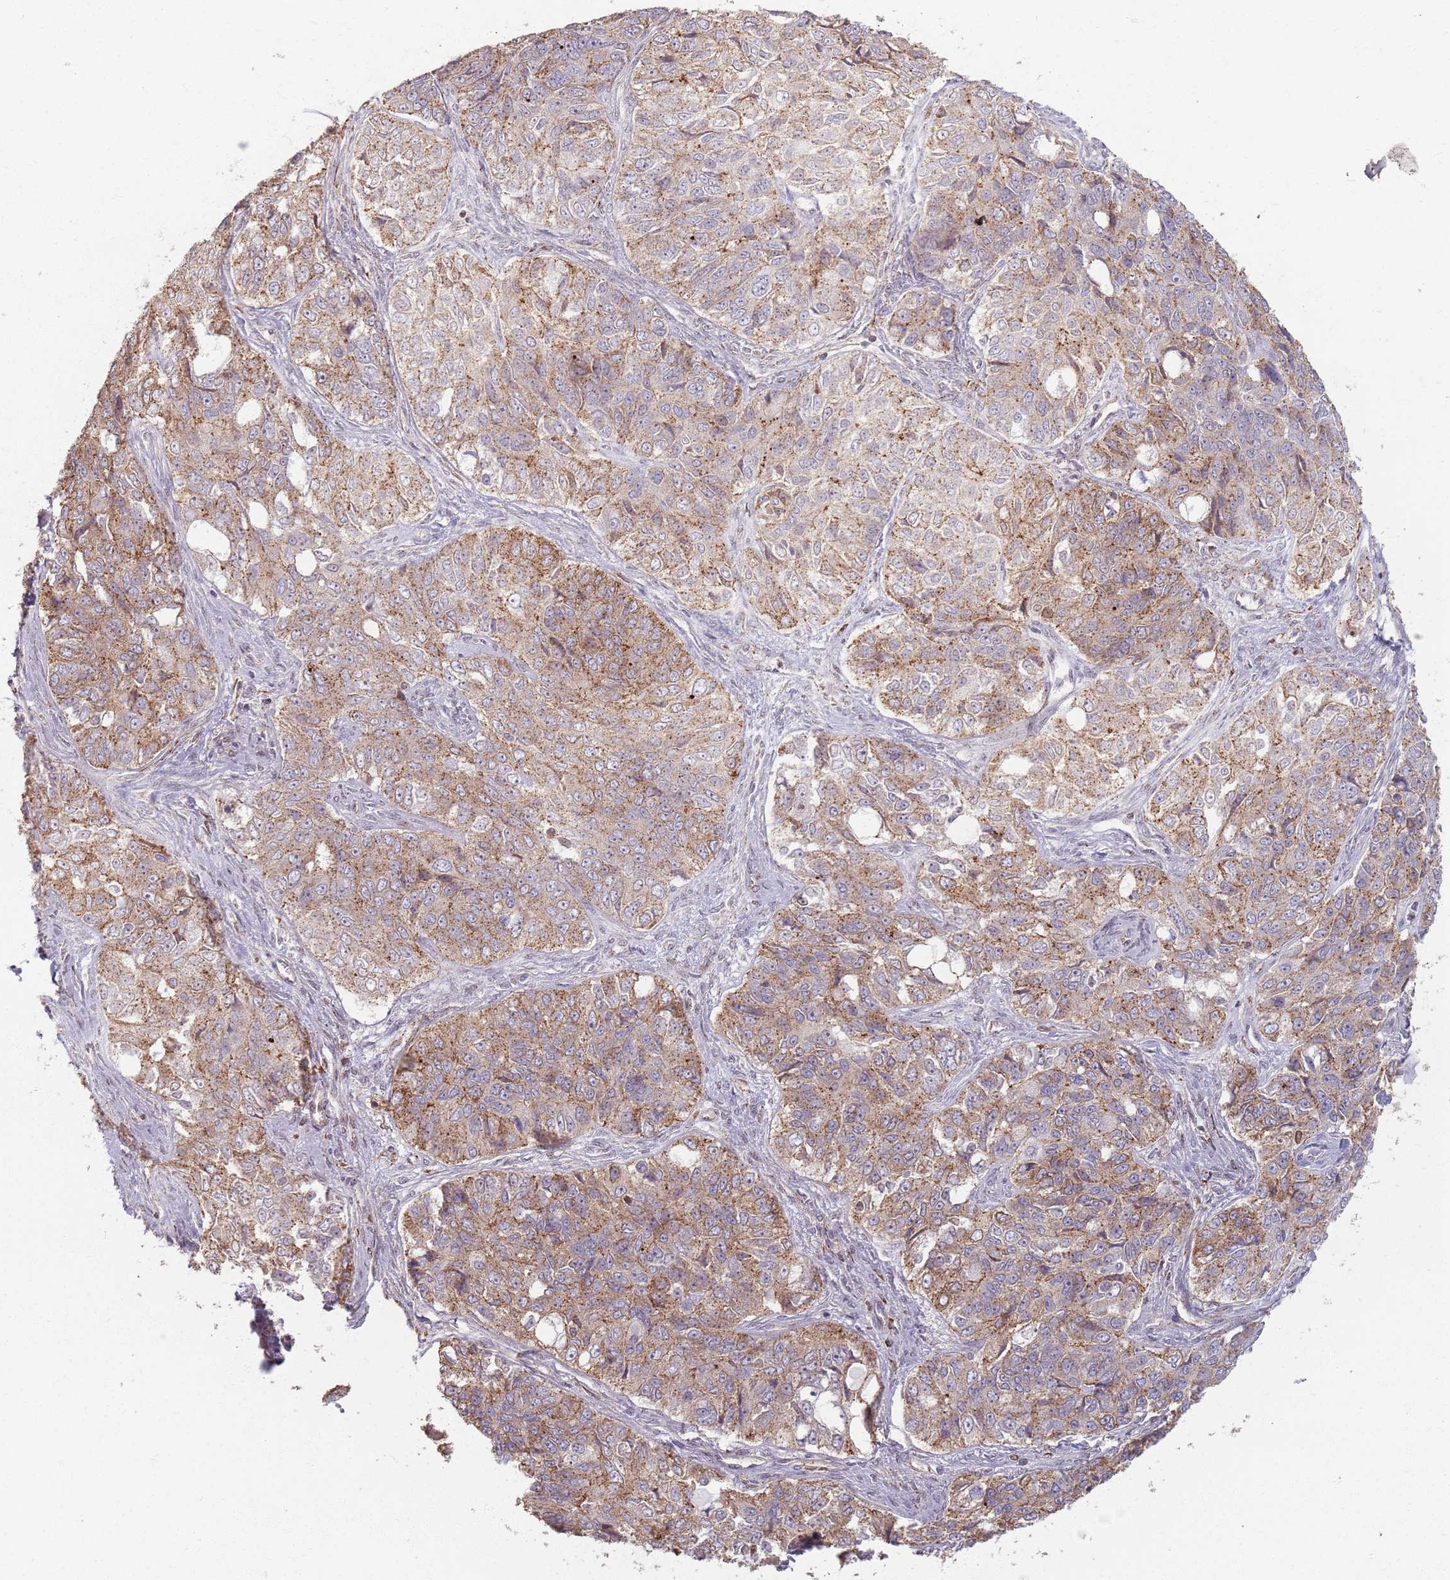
{"staining": {"intensity": "moderate", "quantity": ">75%", "location": "cytoplasmic/membranous"}, "tissue": "ovarian cancer", "cell_type": "Tumor cells", "image_type": "cancer", "snomed": [{"axis": "morphology", "description": "Carcinoma, endometroid"}, {"axis": "topography", "description": "Ovary"}], "caption": "Immunohistochemistry (IHC) micrograph of ovarian endometroid carcinoma stained for a protein (brown), which demonstrates medium levels of moderate cytoplasmic/membranous staining in about >75% of tumor cells.", "gene": "KCNA5", "patient": {"sex": "female", "age": 51}}